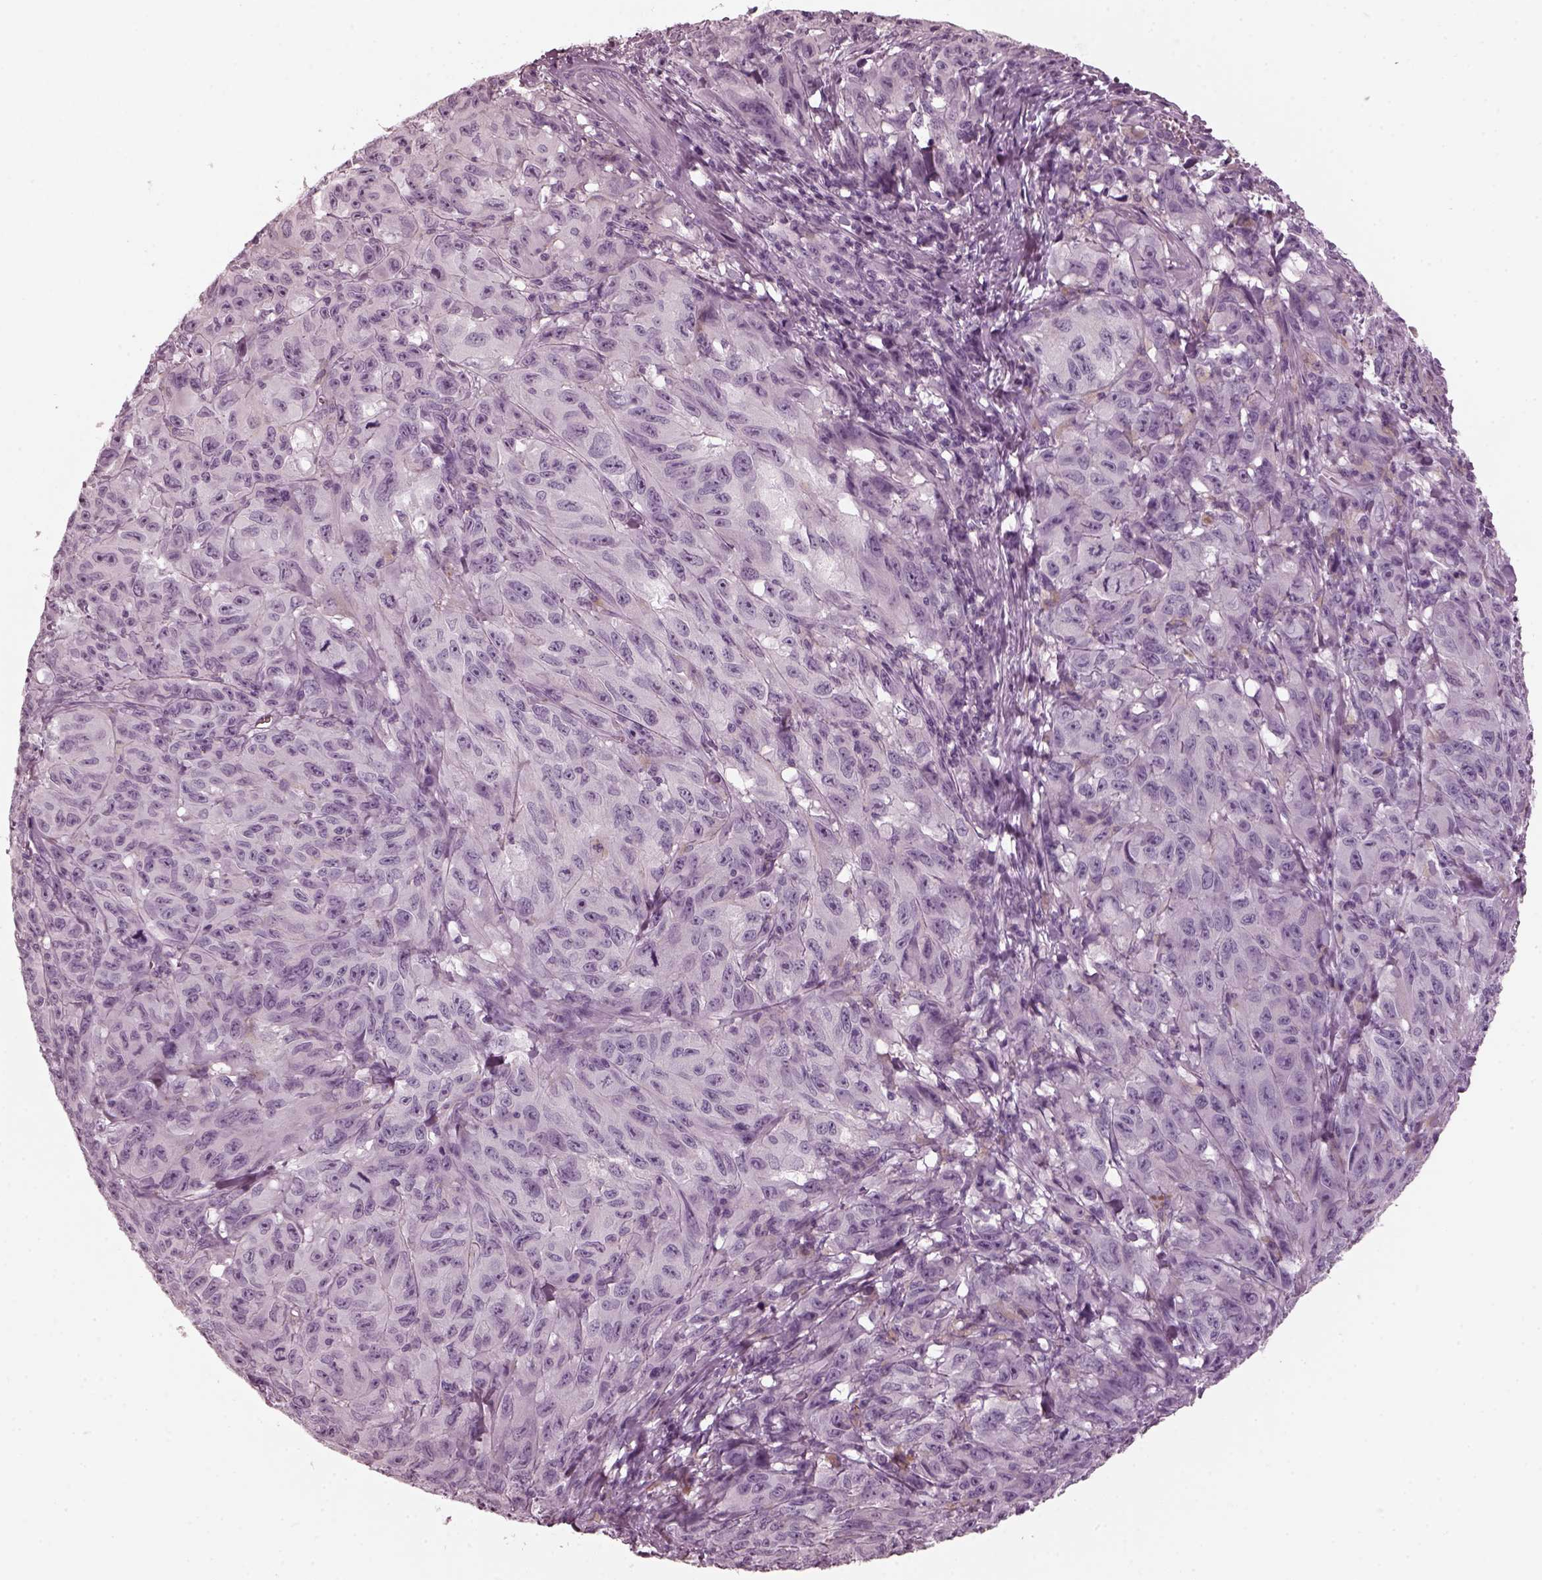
{"staining": {"intensity": "negative", "quantity": "none", "location": "none"}, "tissue": "melanoma", "cell_type": "Tumor cells", "image_type": "cancer", "snomed": [{"axis": "morphology", "description": "Malignant melanoma, NOS"}, {"axis": "topography", "description": "Vulva, labia, clitoris and Bartholin´s gland, NO"}], "caption": "There is no significant staining in tumor cells of malignant melanoma.", "gene": "RCVRN", "patient": {"sex": "female", "age": 75}}